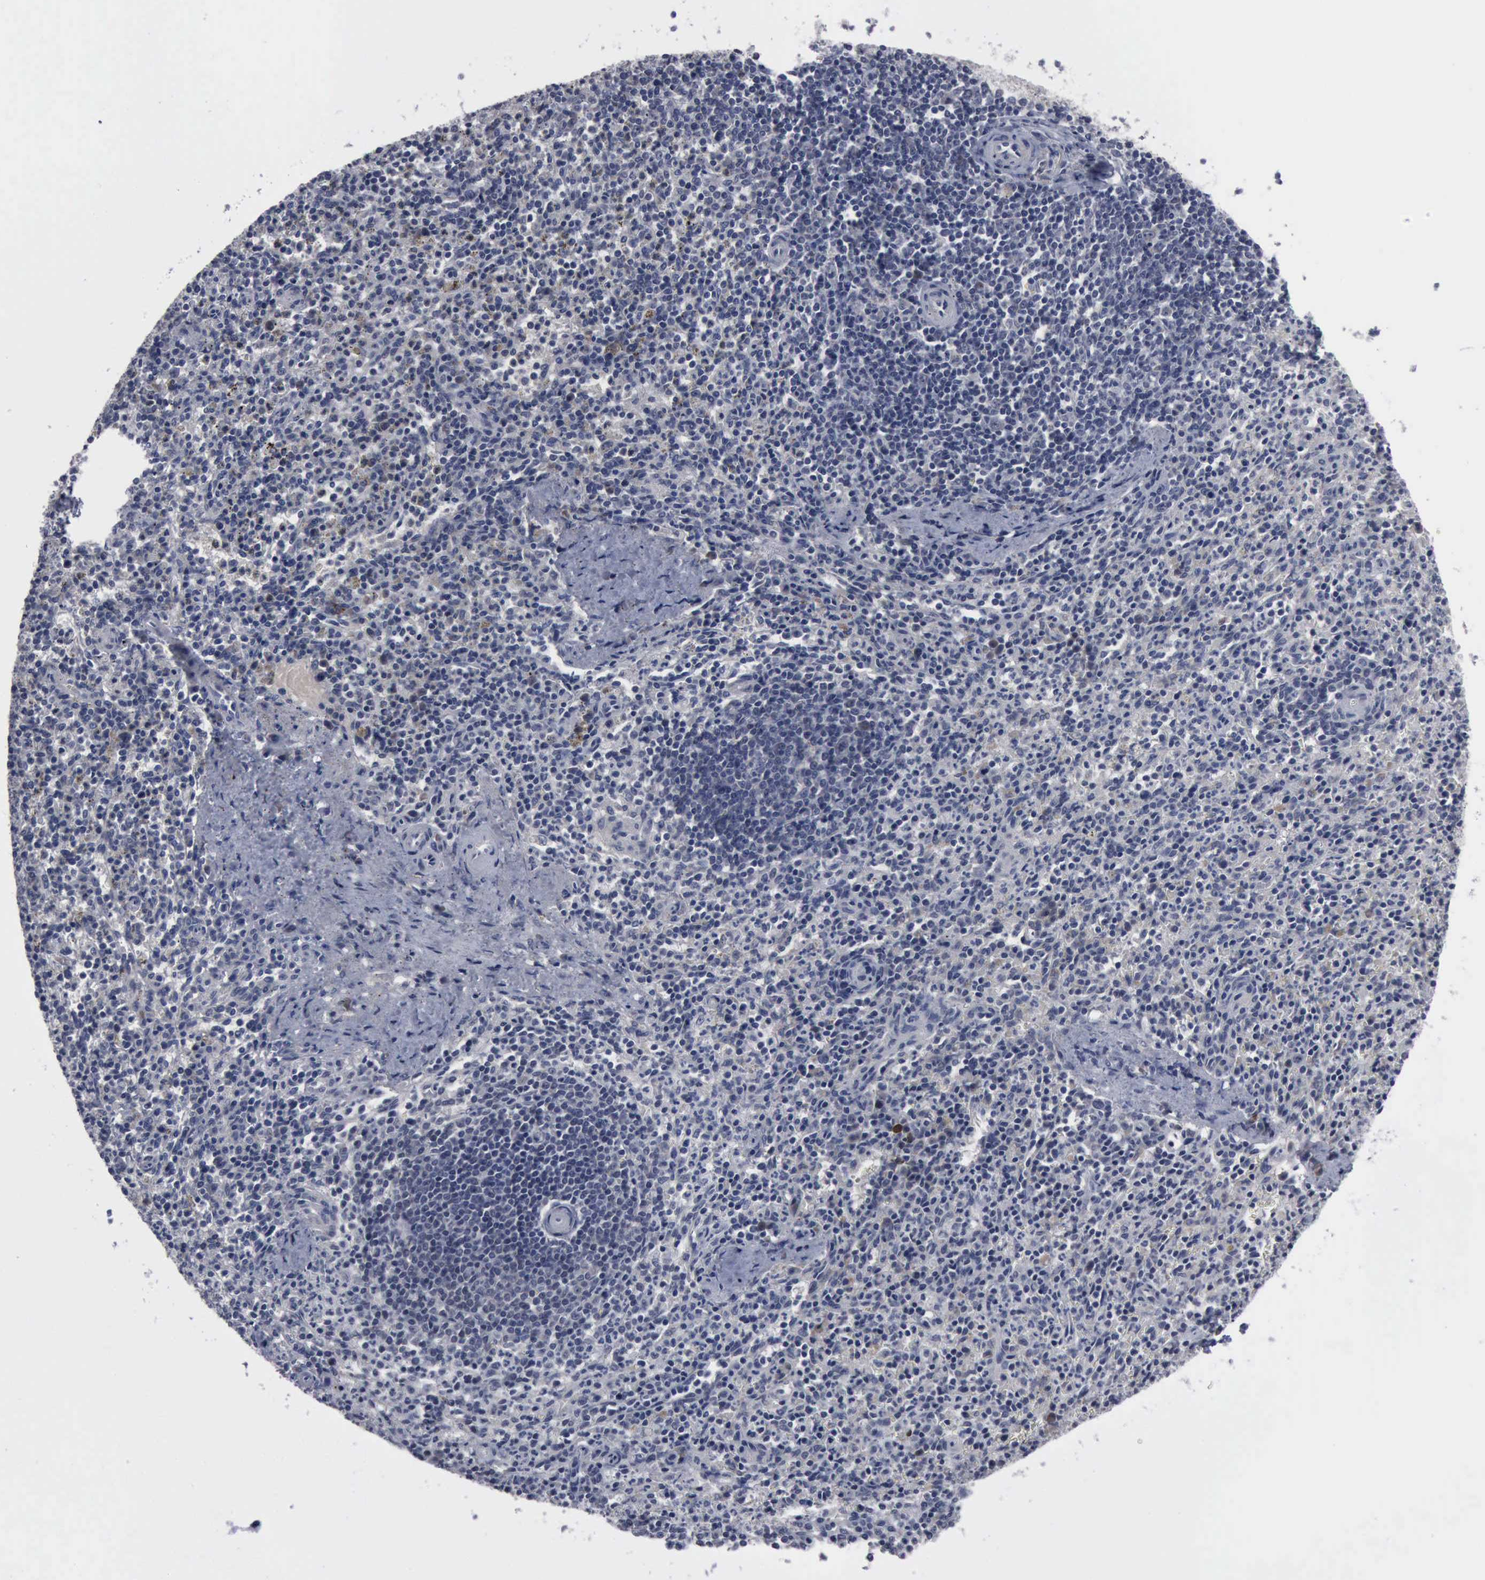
{"staining": {"intensity": "negative", "quantity": "none", "location": "none"}, "tissue": "spleen", "cell_type": "Cells in red pulp", "image_type": "normal", "snomed": [{"axis": "morphology", "description": "Normal tissue, NOS"}, {"axis": "topography", "description": "Spleen"}], "caption": "Immunohistochemistry (IHC) of unremarkable human spleen exhibits no staining in cells in red pulp.", "gene": "MYO18B", "patient": {"sex": "male", "age": 72}}